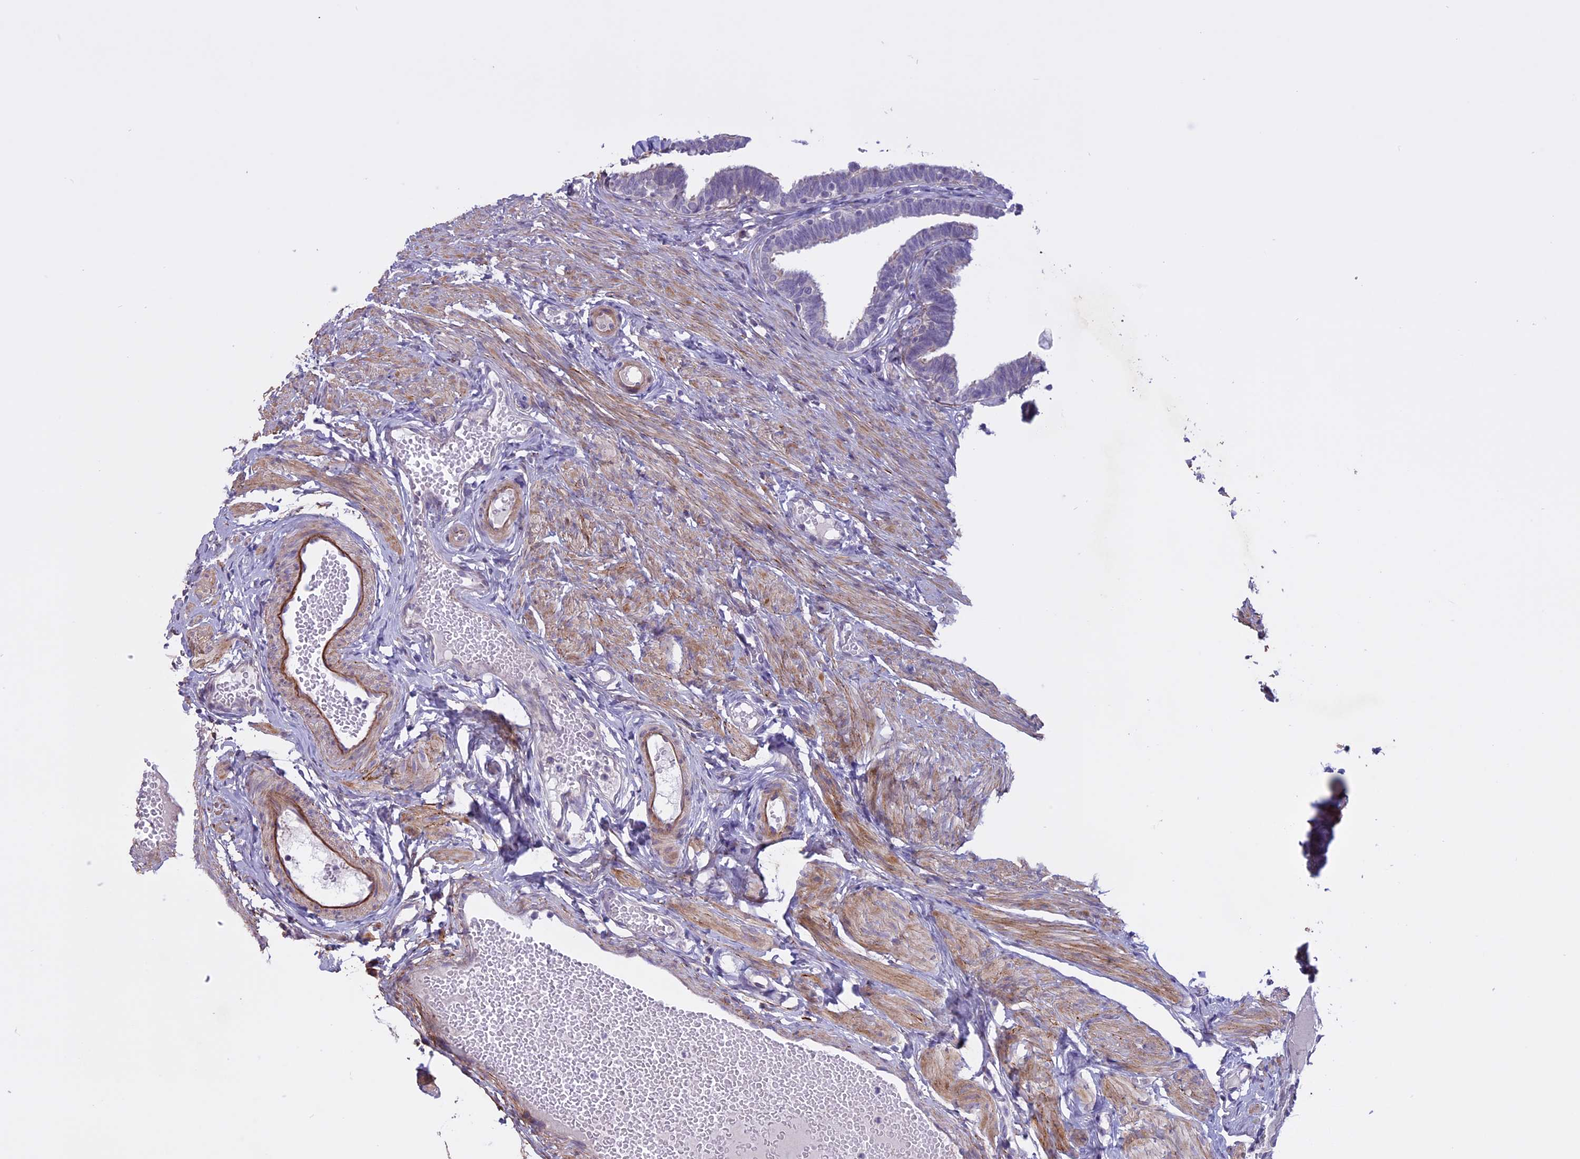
{"staining": {"intensity": "weak", "quantity": "<25%", "location": "cytoplasmic/membranous"}, "tissue": "fallopian tube", "cell_type": "Glandular cells", "image_type": "normal", "snomed": [{"axis": "morphology", "description": "Normal tissue, NOS"}, {"axis": "topography", "description": "Fallopian tube"}, {"axis": "topography", "description": "Ovary"}], "caption": "Glandular cells are negative for protein expression in benign human fallopian tube. (DAB IHC visualized using brightfield microscopy, high magnification).", "gene": "SPHKAP", "patient": {"sex": "female", "age": 23}}